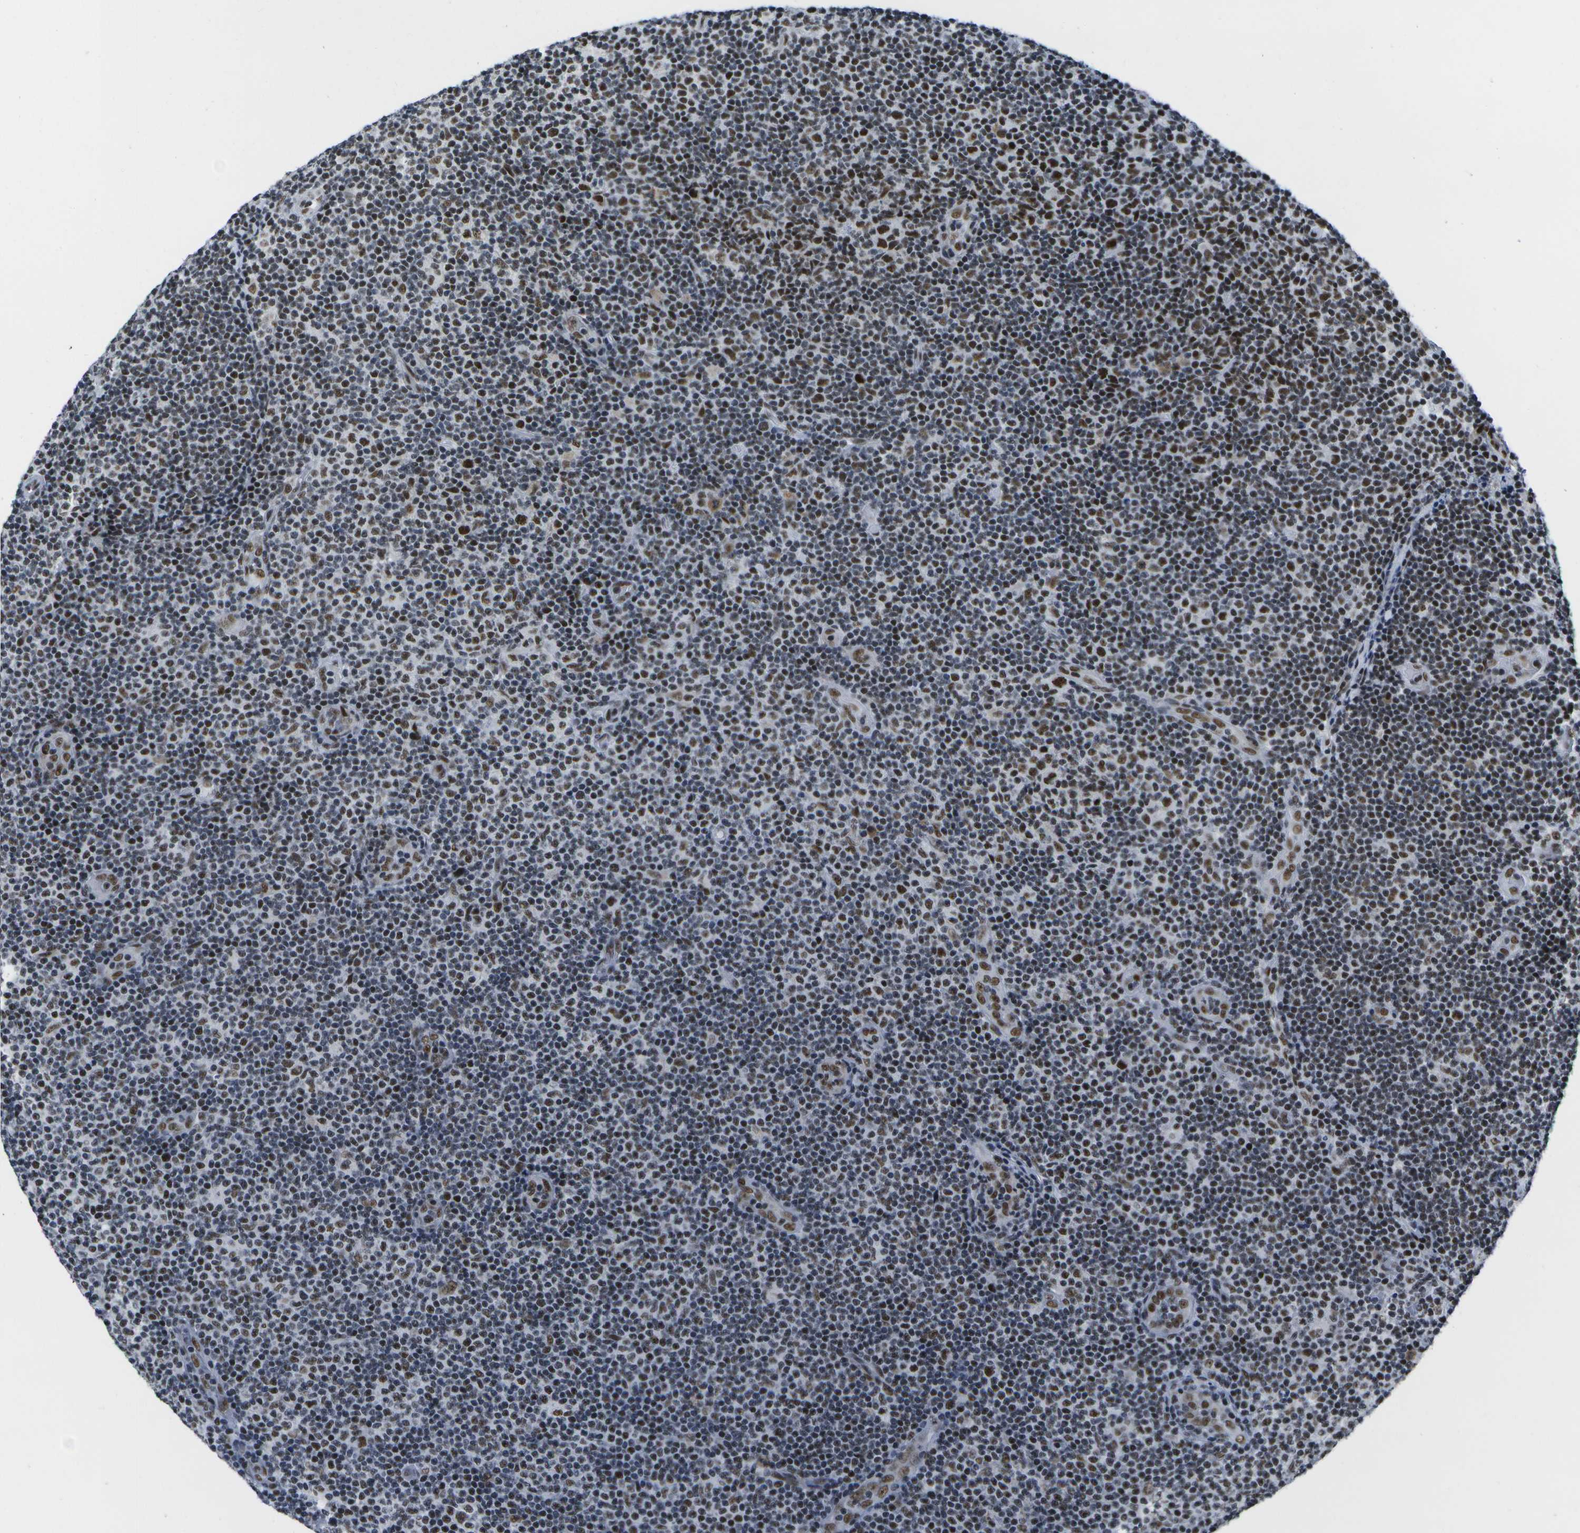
{"staining": {"intensity": "strong", "quantity": "25%-75%", "location": "nuclear"}, "tissue": "lymphoma", "cell_type": "Tumor cells", "image_type": "cancer", "snomed": [{"axis": "morphology", "description": "Malignant lymphoma, non-Hodgkin's type, Low grade"}, {"axis": "topography", "description": "Lymph node"}], "caption": "DAB (3,3'-diaminobenzidine) immunohistochemical staining of low-grade malignant lymphoma, non-Hodgkin's type demonstrates strong nuclear protein staining in approximately 25%-75% of tumor cells.", "gene": "NSRP1", "patient": {"sex": "male", "age": 83}}